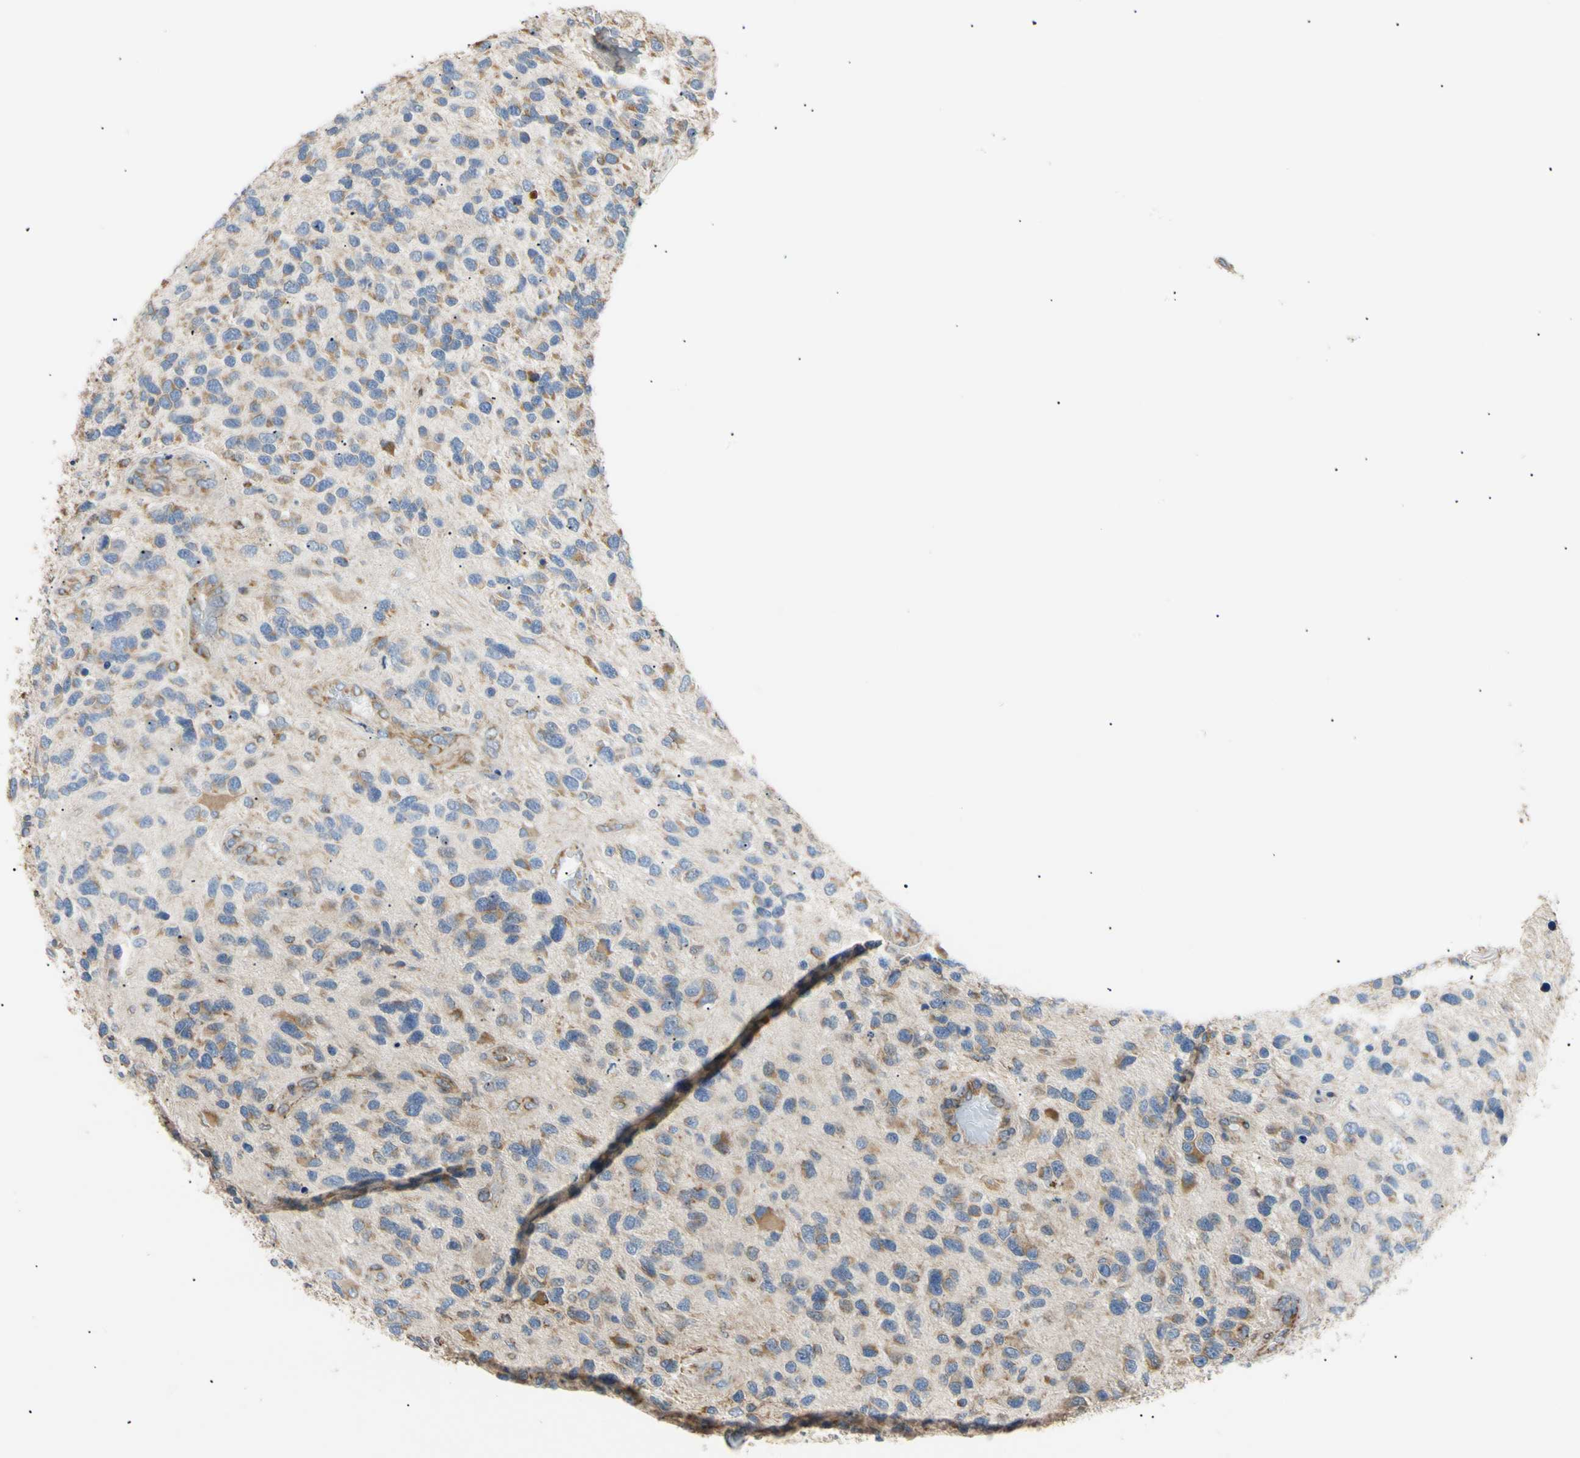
{"staining": {"intensity": "moderate", "quantity": "<25%", "location": "cytoplasmic/membranous"}, "tissue": "glioma", "cell_type": "Tumor cells", "image_type": "cancer", "snomed": [{"axis": "morphology", "description": "Glioma, malignant, High grade"}, {"axis": "topography", "description": "Brain"}], "caption": "Immunohistochemical staining of human malignant high-grade glioma demonstrates low levels of moderate cytoplasmic/membranous positivity in about <25% of tumor cells.", "gene": "PLGRKT", "patient": {"sex": "female", "age": 58}}